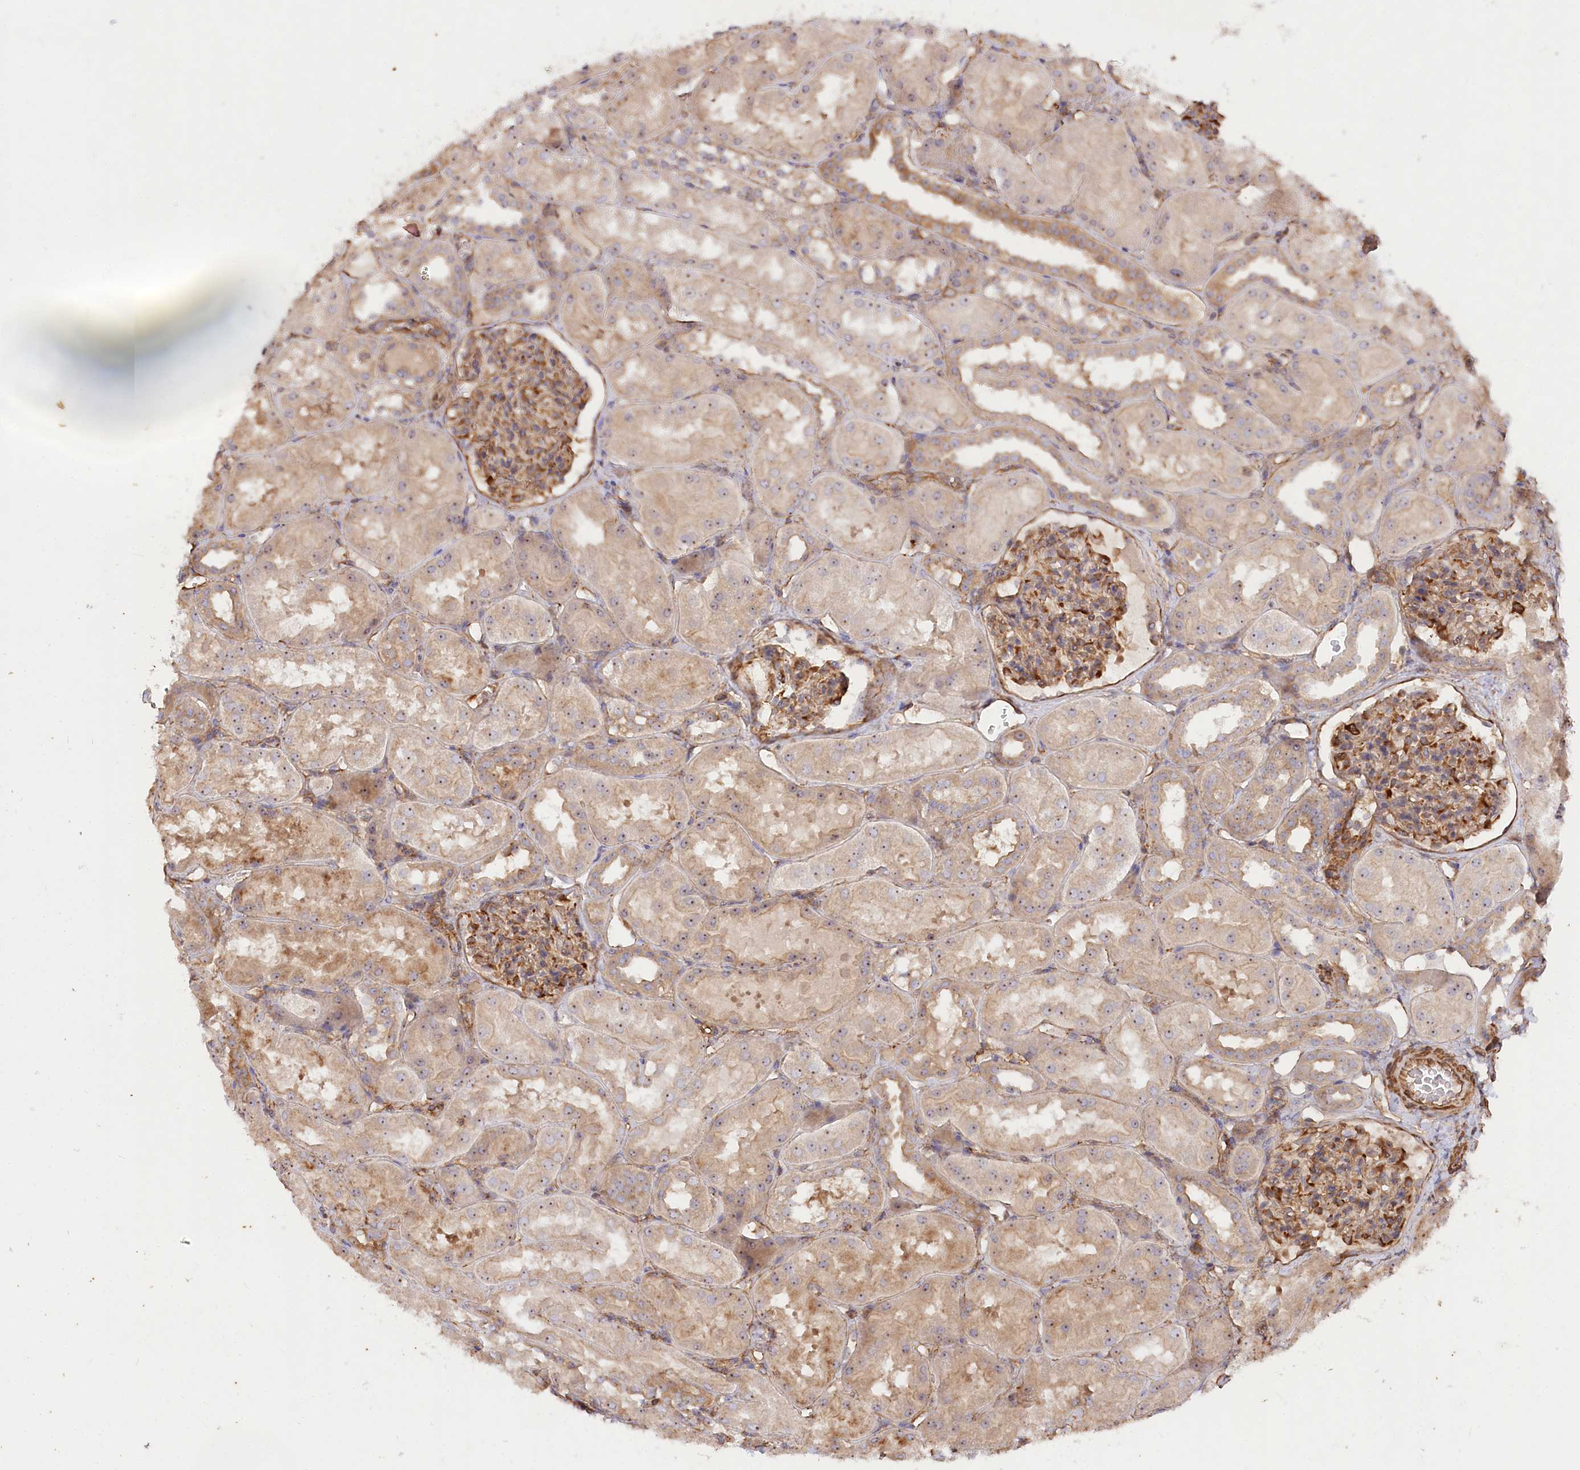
{"staining": {"intensity": "moderate", "quantity": "25%-75%", "location": "cytoplasmic/membranous"}, "tissue": "kidney", "cell_type": "Cells in glomeruli", "image_type": "normal", "snomed": [{"axis": "morphology", "description": "Normal tissue, NOS"}, {"axis": "topography", "description": "Kidney"}, {"axis": "topography", "description": "Urinary bladder"}], "caption": "Immunohistochemistry (IHC) staining of unremarkable kidney, which displays medium levels of moderate cytoplasmic/membranous staining in about 25%-75% of cells in glomeruli indicating moderate cytoplasmic/membranous protein positivity. The staining was performed using DAB (3,3'-diaminobenzidine) (brown) for protein detection and nuclei were counterstained in hematoxylin (blue).", "gene": "WDR36", "patient": {"sex": "male", "age": 16}}